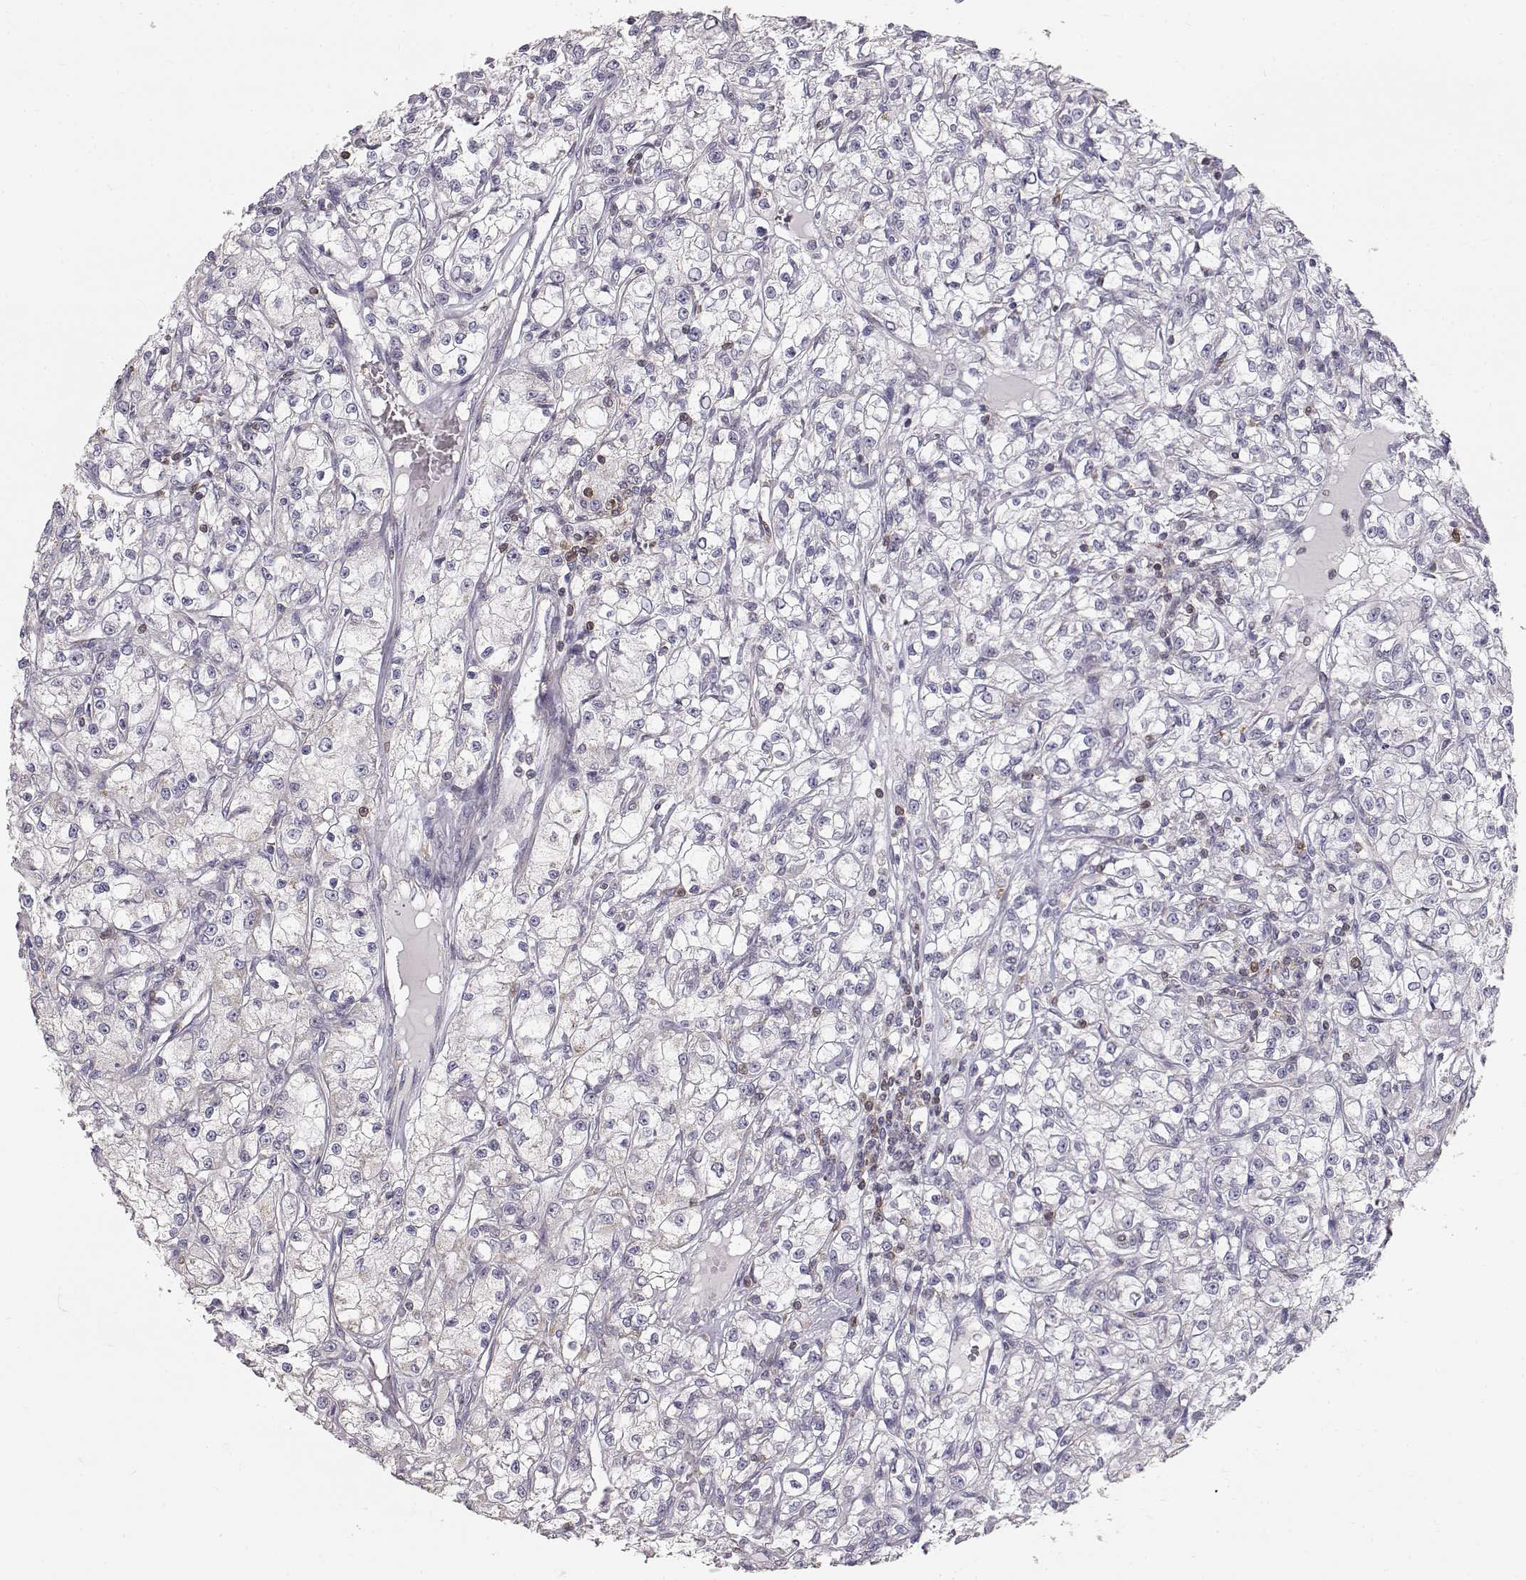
{"staining": {"intensity": "negative", "quantity": "none", "location": "none"}, "tissue": "renal cancer", "cell_type": "Tumor cells", "image_type": "cancer", "snomed": [{"axis": "morphology", "description": "Adenocarcinoma, NOS"}, {"axis": "topography", "description": "Kidney"}], "caption": "This is a image of immunohistochemistry staining of adenocarcinoma (renal), which shows no positivity in tumor cells.", "gene": "GRAP2", "patient": {"sex": "female", "age": 59}}